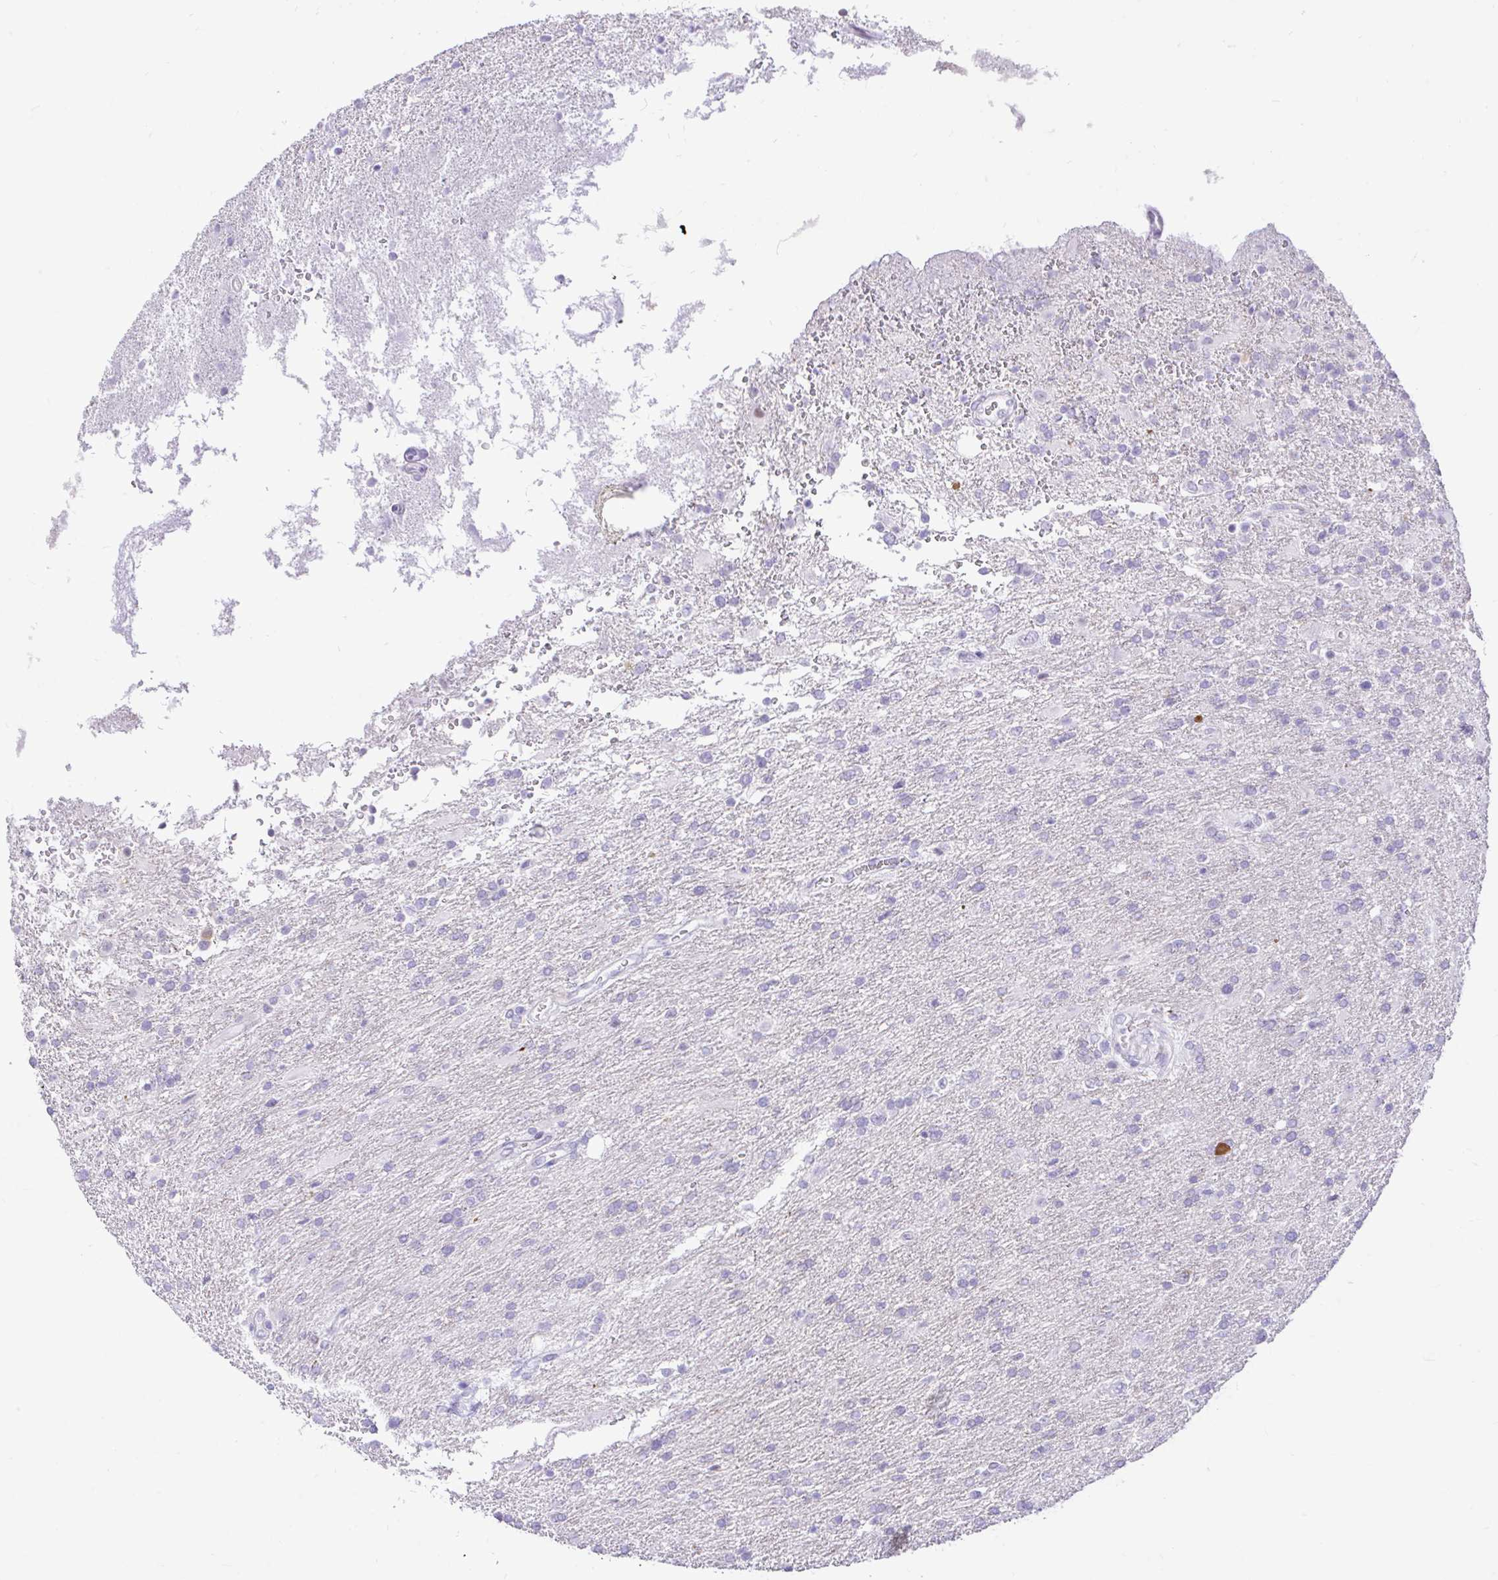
{"staining": {"intensity": "negative", "quantity": "none", "location": "none"}, "tissue": "glioma", "cell_type": "Tumor cells", "image_type": "cancer", "snomed": [{"axis": "morphology", "description": "Glioma, malignant, High grade"}, {"axis": "topography", "description": "Brain"}], "caption": "A high-resolution micrograph shows immunohistochemistry (IHC) staining of high-grade glioma (malignant), which exhibits no significant positivity in tumor cells.", "gene": "REEP1", "patient": {"sex": "male", "age": 56}}